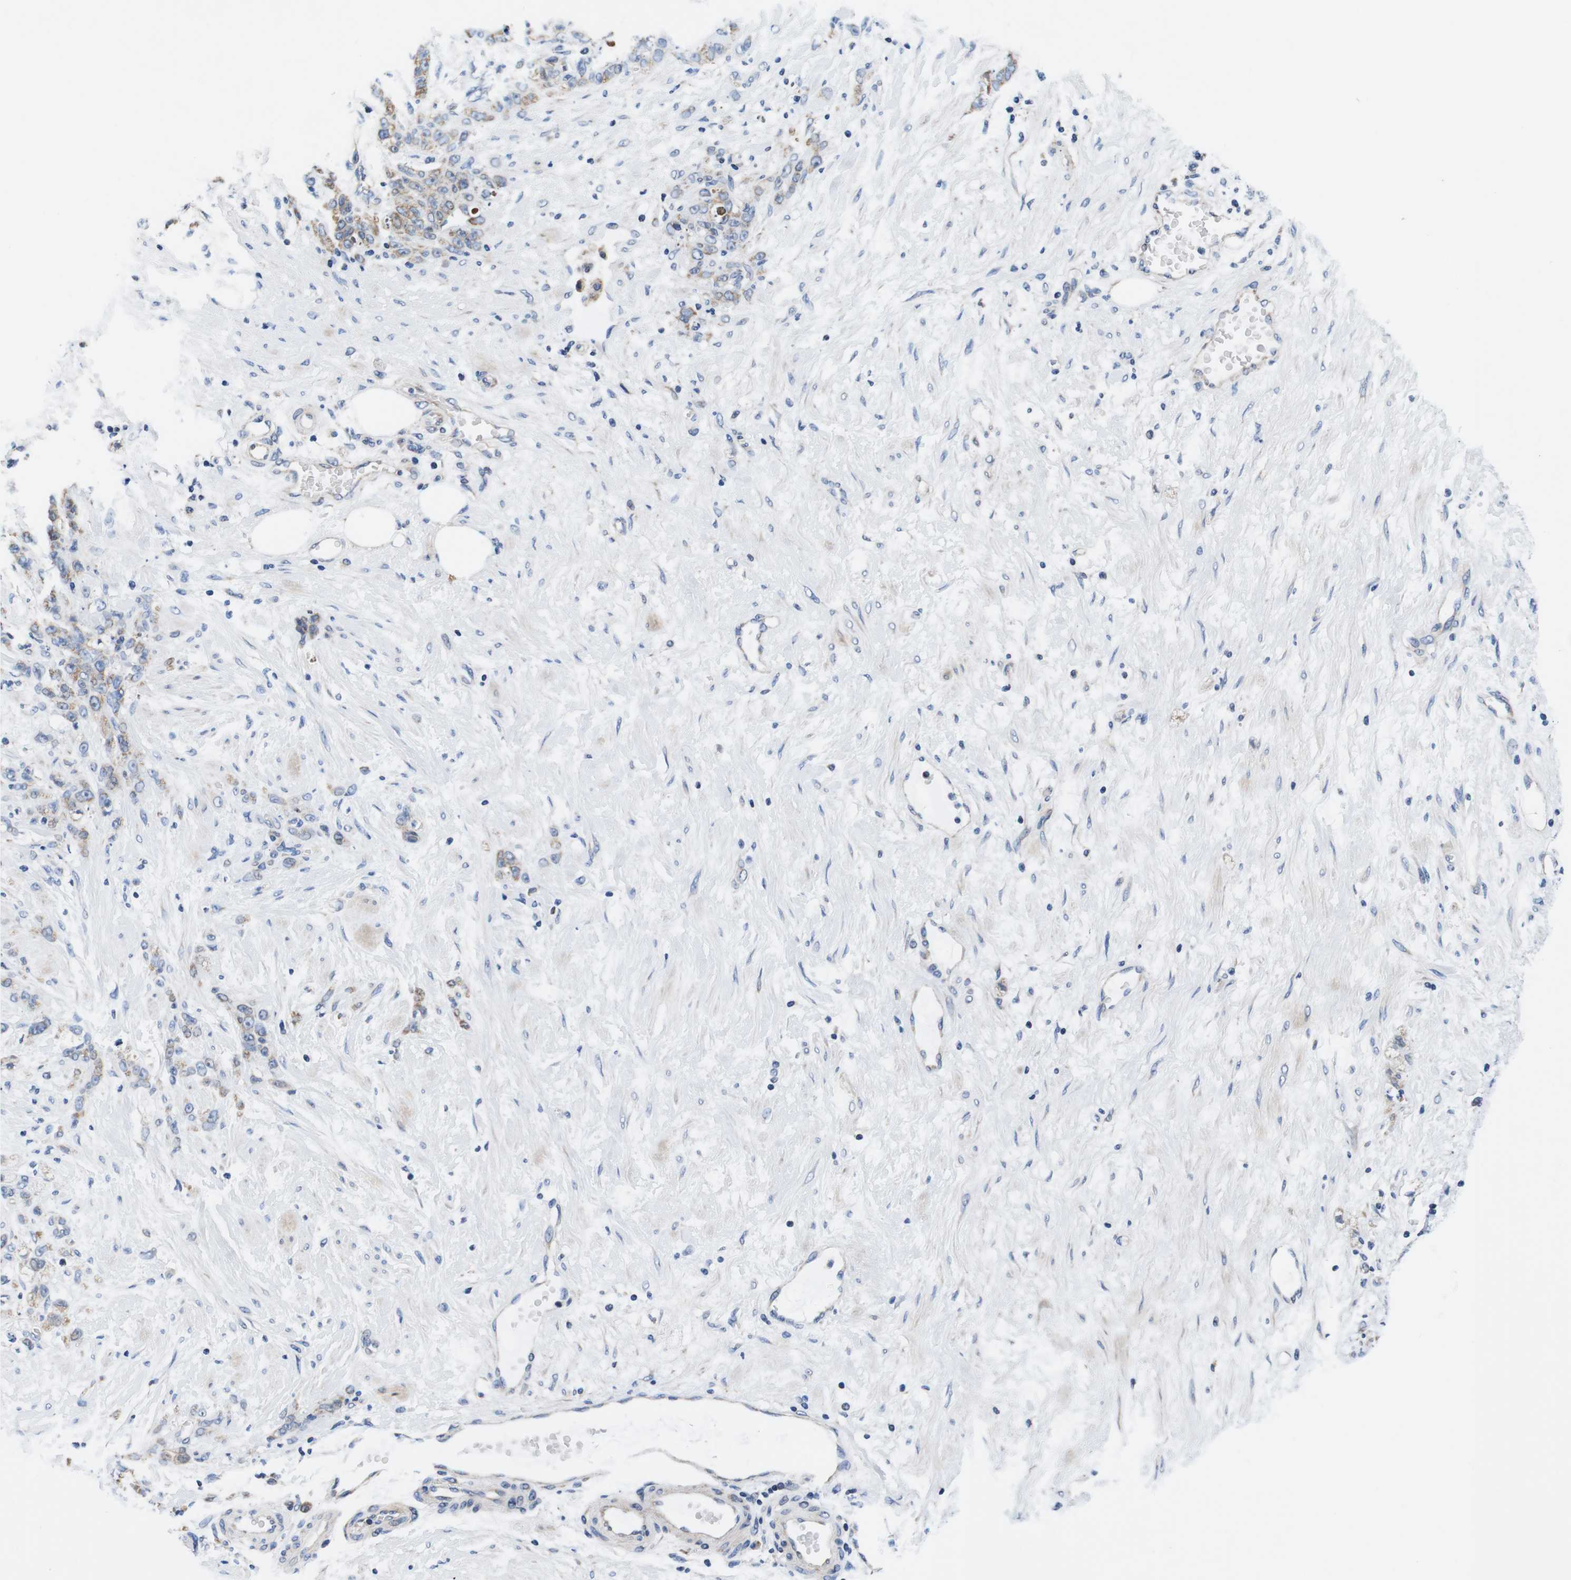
{"staining": {"intensity": "weak", "quantity": ">75%", "location": "cytoplasmic/membranous"}, "tissue": "stomach cancer", "cell_type": "Tumor cells", "image_type": "cancer", "snomed": [{"axis": "morphology", "description": "Adenocarcinoma, NOS"}, {"axis": "topography", "description": "Stomach"}], "caption": "This histopathology image exhibits immunohistochemistry staining of human stomach cancer (adenocarcinoma), with low weak cytoplasmic/membranous expression in about >75% of tumor cells.", "gene": "LRP4", "patient": {"sex": "male", "age": 82}}